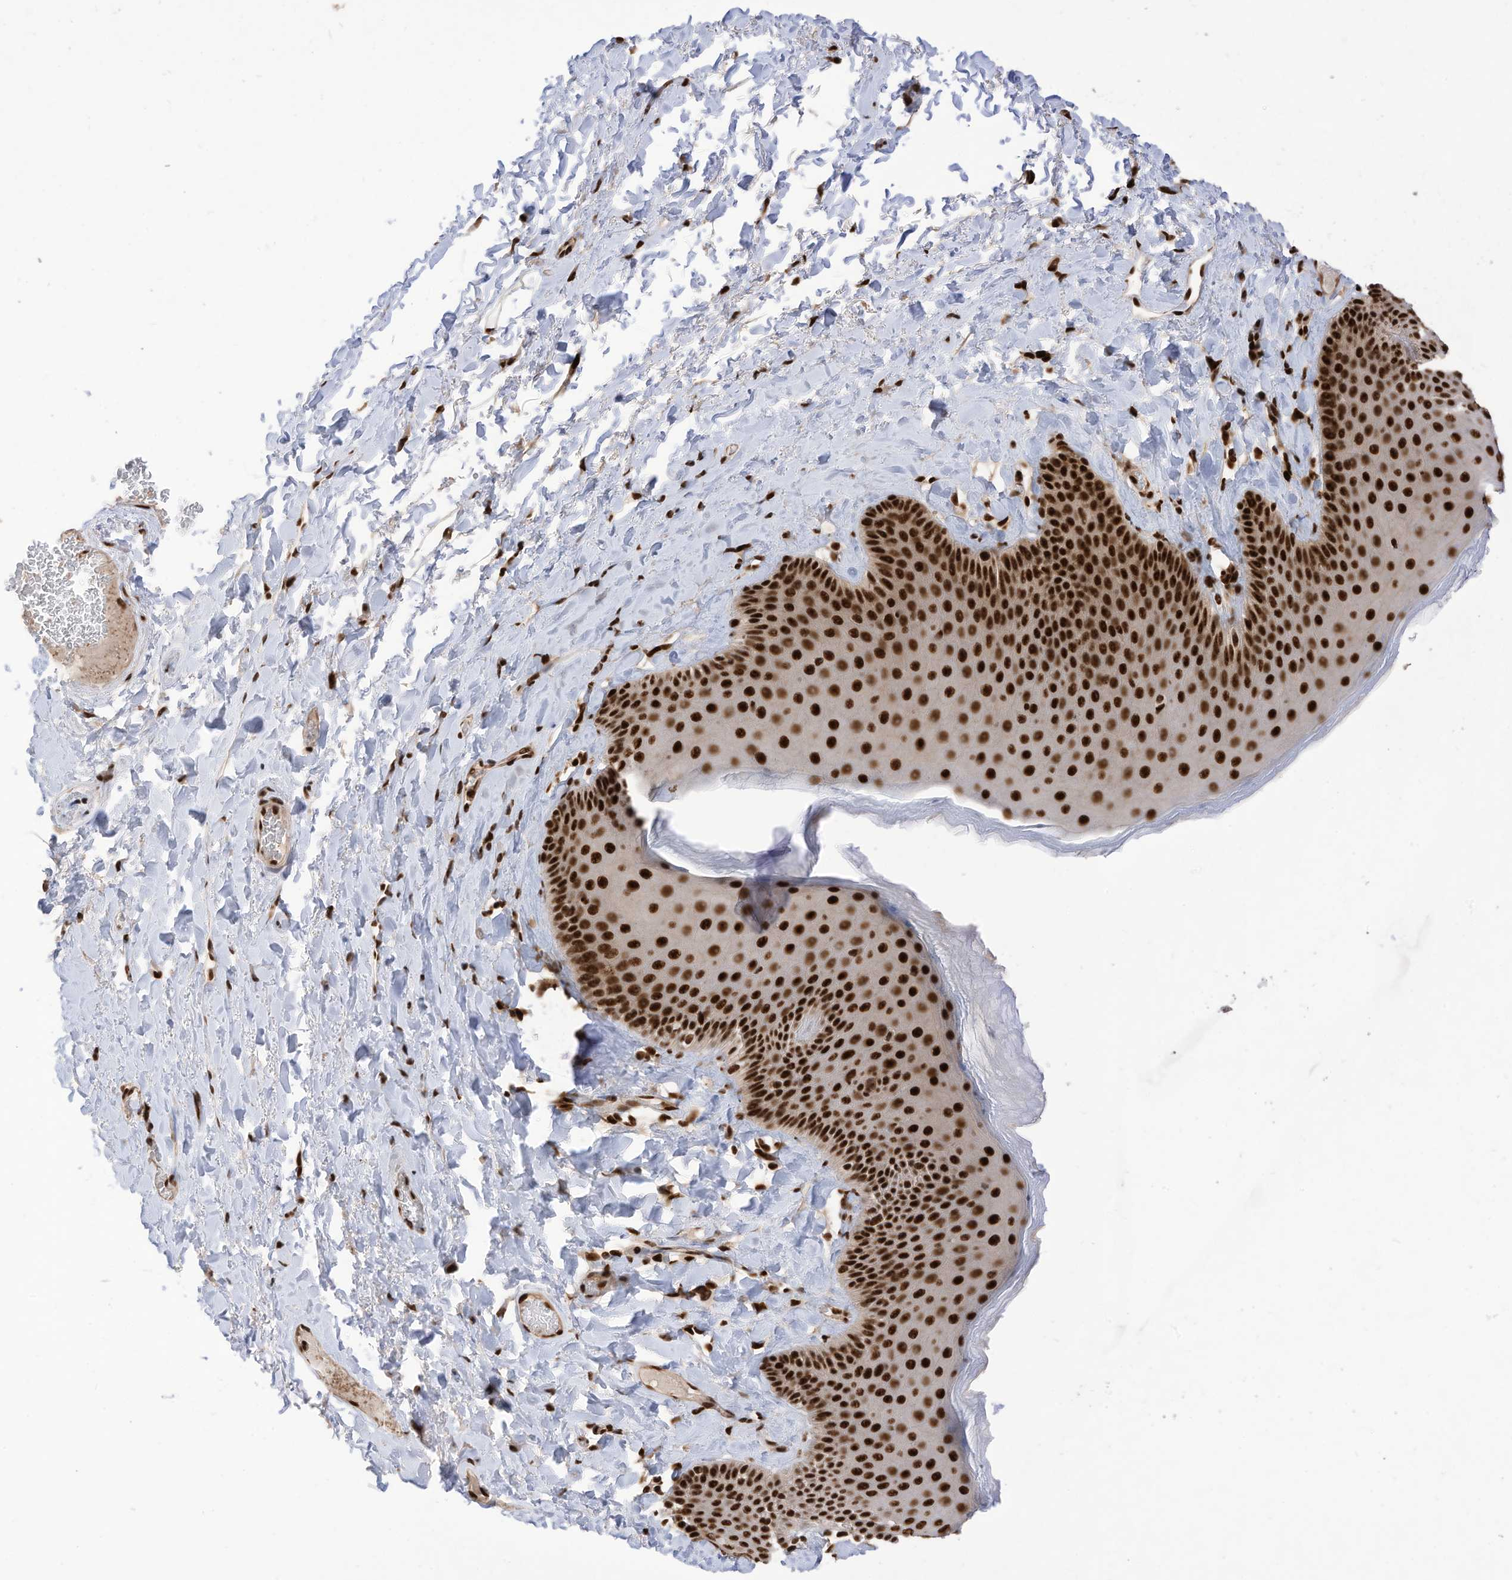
{"staining": {"intensity": "strong", "quantity": ">75%", "location": "nuclear"}, "tissue": "skin", "cell_type": "Epidermal cells", "image_type": "normal", "snomed": [{"axis": "morphology", "description": "Normal tissue, NOS"}, {"axis": "topography", "description": "Anal"}], "caption": "An image showing strong nuclear positivity in about >75% of epidermal cells in unremarkable skin, as visualized by brown immunohistochemical staining.", "gene": "SF3A3", "patient": {"sex": "male", "age": 69}}